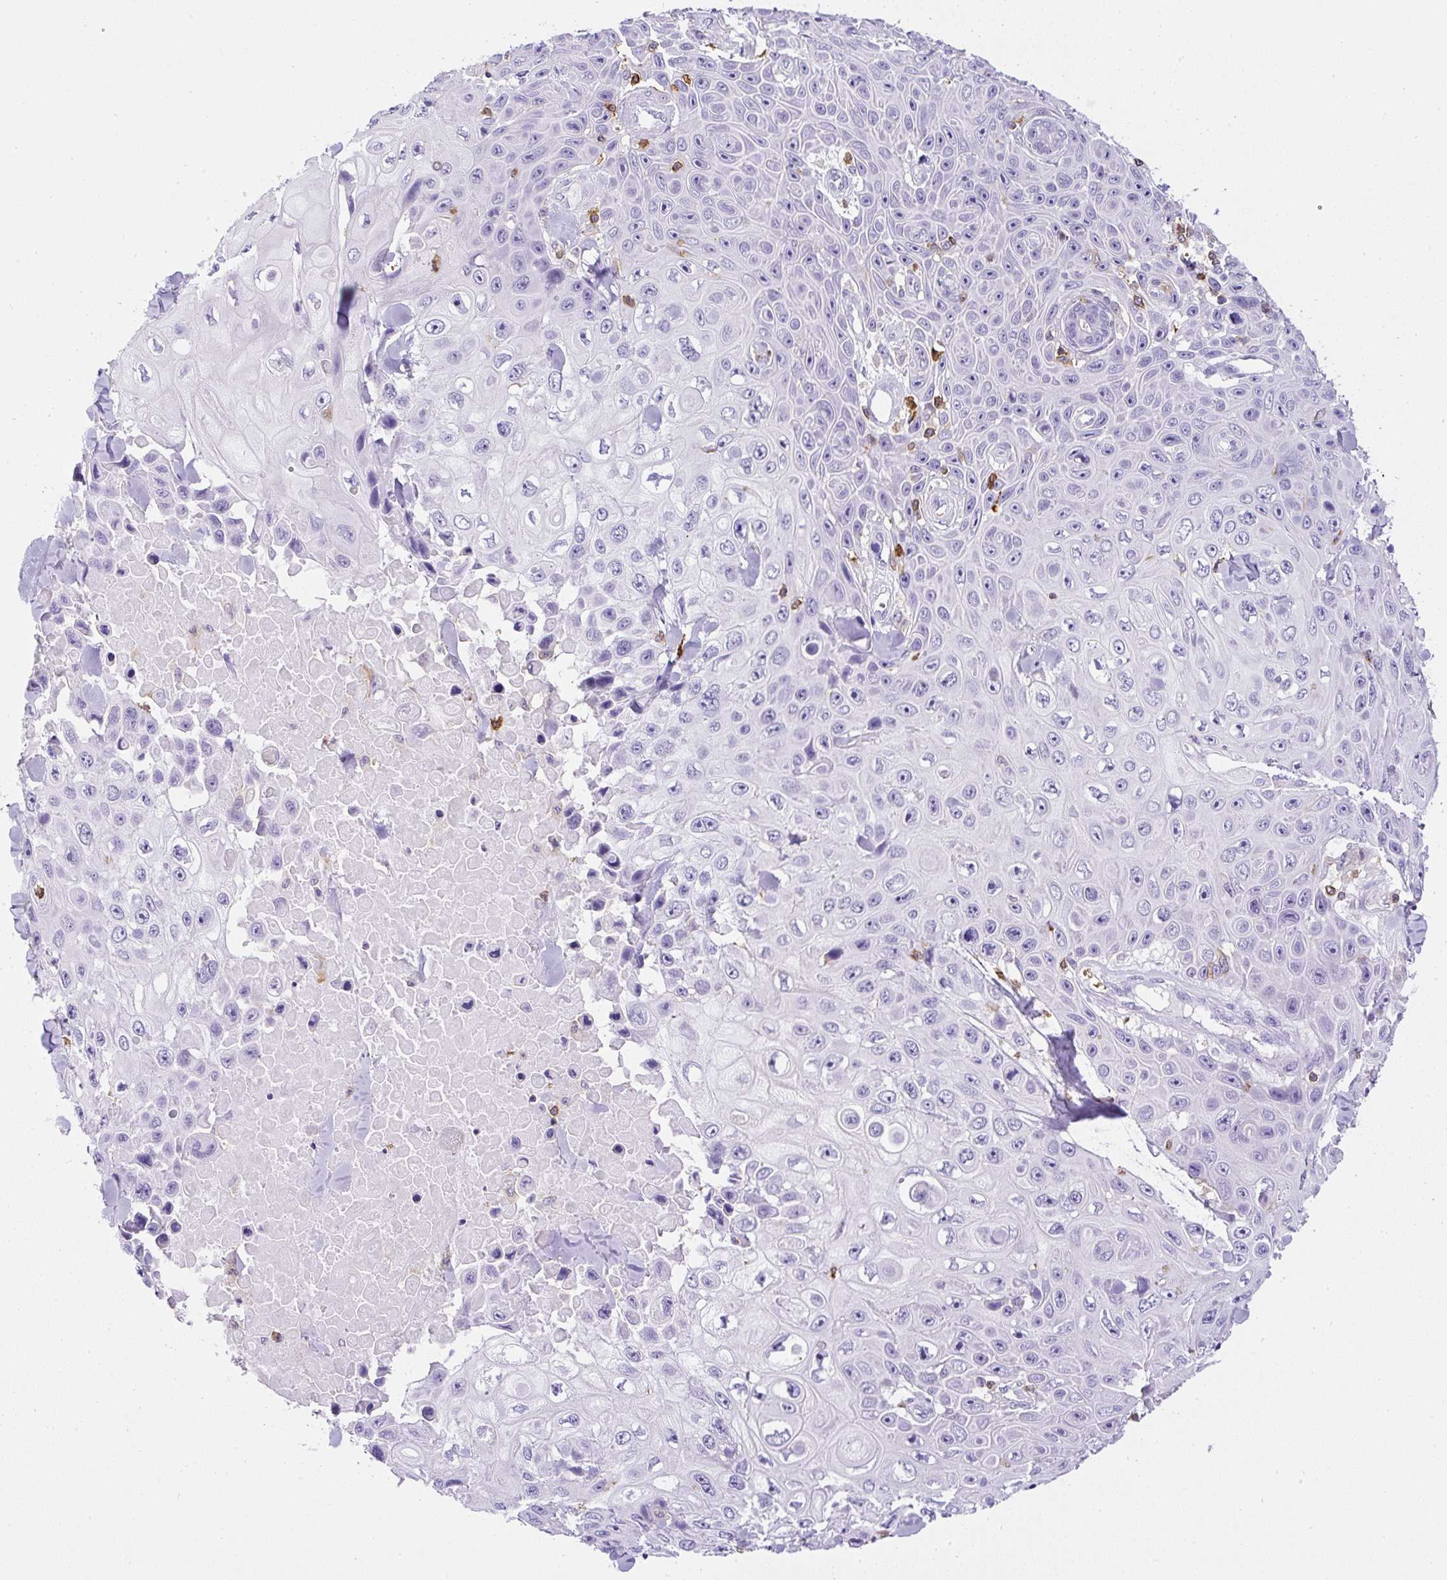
{"staining": {"intensity": "negative", "quantity": "none", "location": "none"}, "tissue": "skin cancer", "cell_type": "Tumor cells", "image_type": "cancer", "snomed": [{"axis": "morphology", "description": "Squamous cell carcinoma, NOS"}, {"axis": "topography", "description": "Skin"}], "caption": "This is an IHC micrograph of squamous cell carcinoma (skin). There is no expression in tumor cells.", "gene": "FAM228B", "patient": {"sex": "male", "age": 82}}